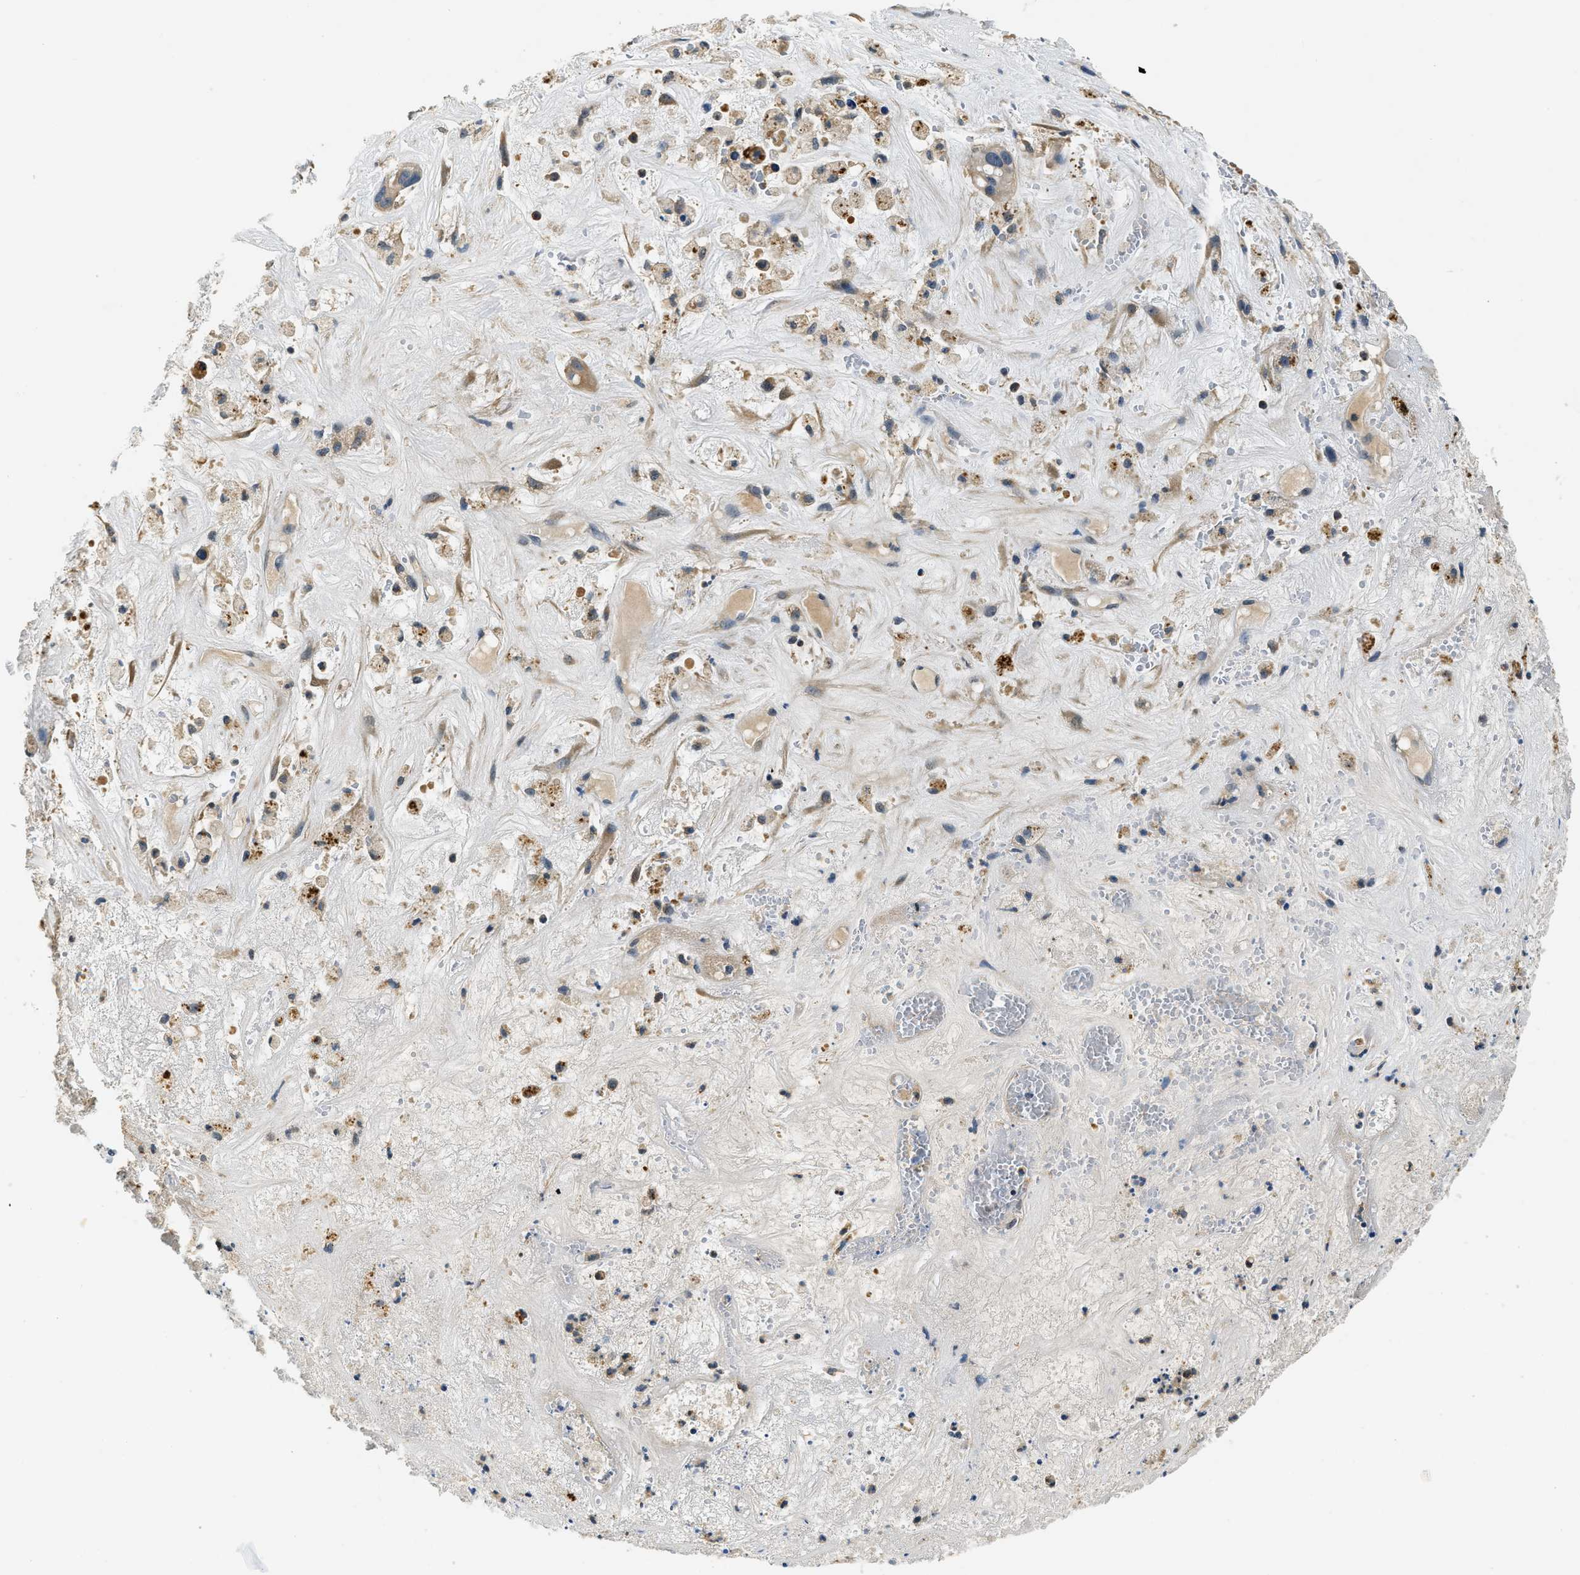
{"staining": {"intensity": "moderate", "quantity": ">75%", "location": "cytoplasmic/membranous"}, "tissue": "liver cancer", "cell_type": "Tumor cells", "image_type": "cancer", "snomed": [{"axis": "morphology", "description": "Cholangiocarcinoma"}, {"axis": "topography", "description": "Liver"}], "caption": "High-power microscopy captured an immunohistochemistry micrograph of cholangiocarcinoma (liver), revealing moderate cytoplasmic/membranous positivity in approximately >75% of tumor cells.", "gene": "RESF1", "patient": {"sex": "female", "age": 65}}